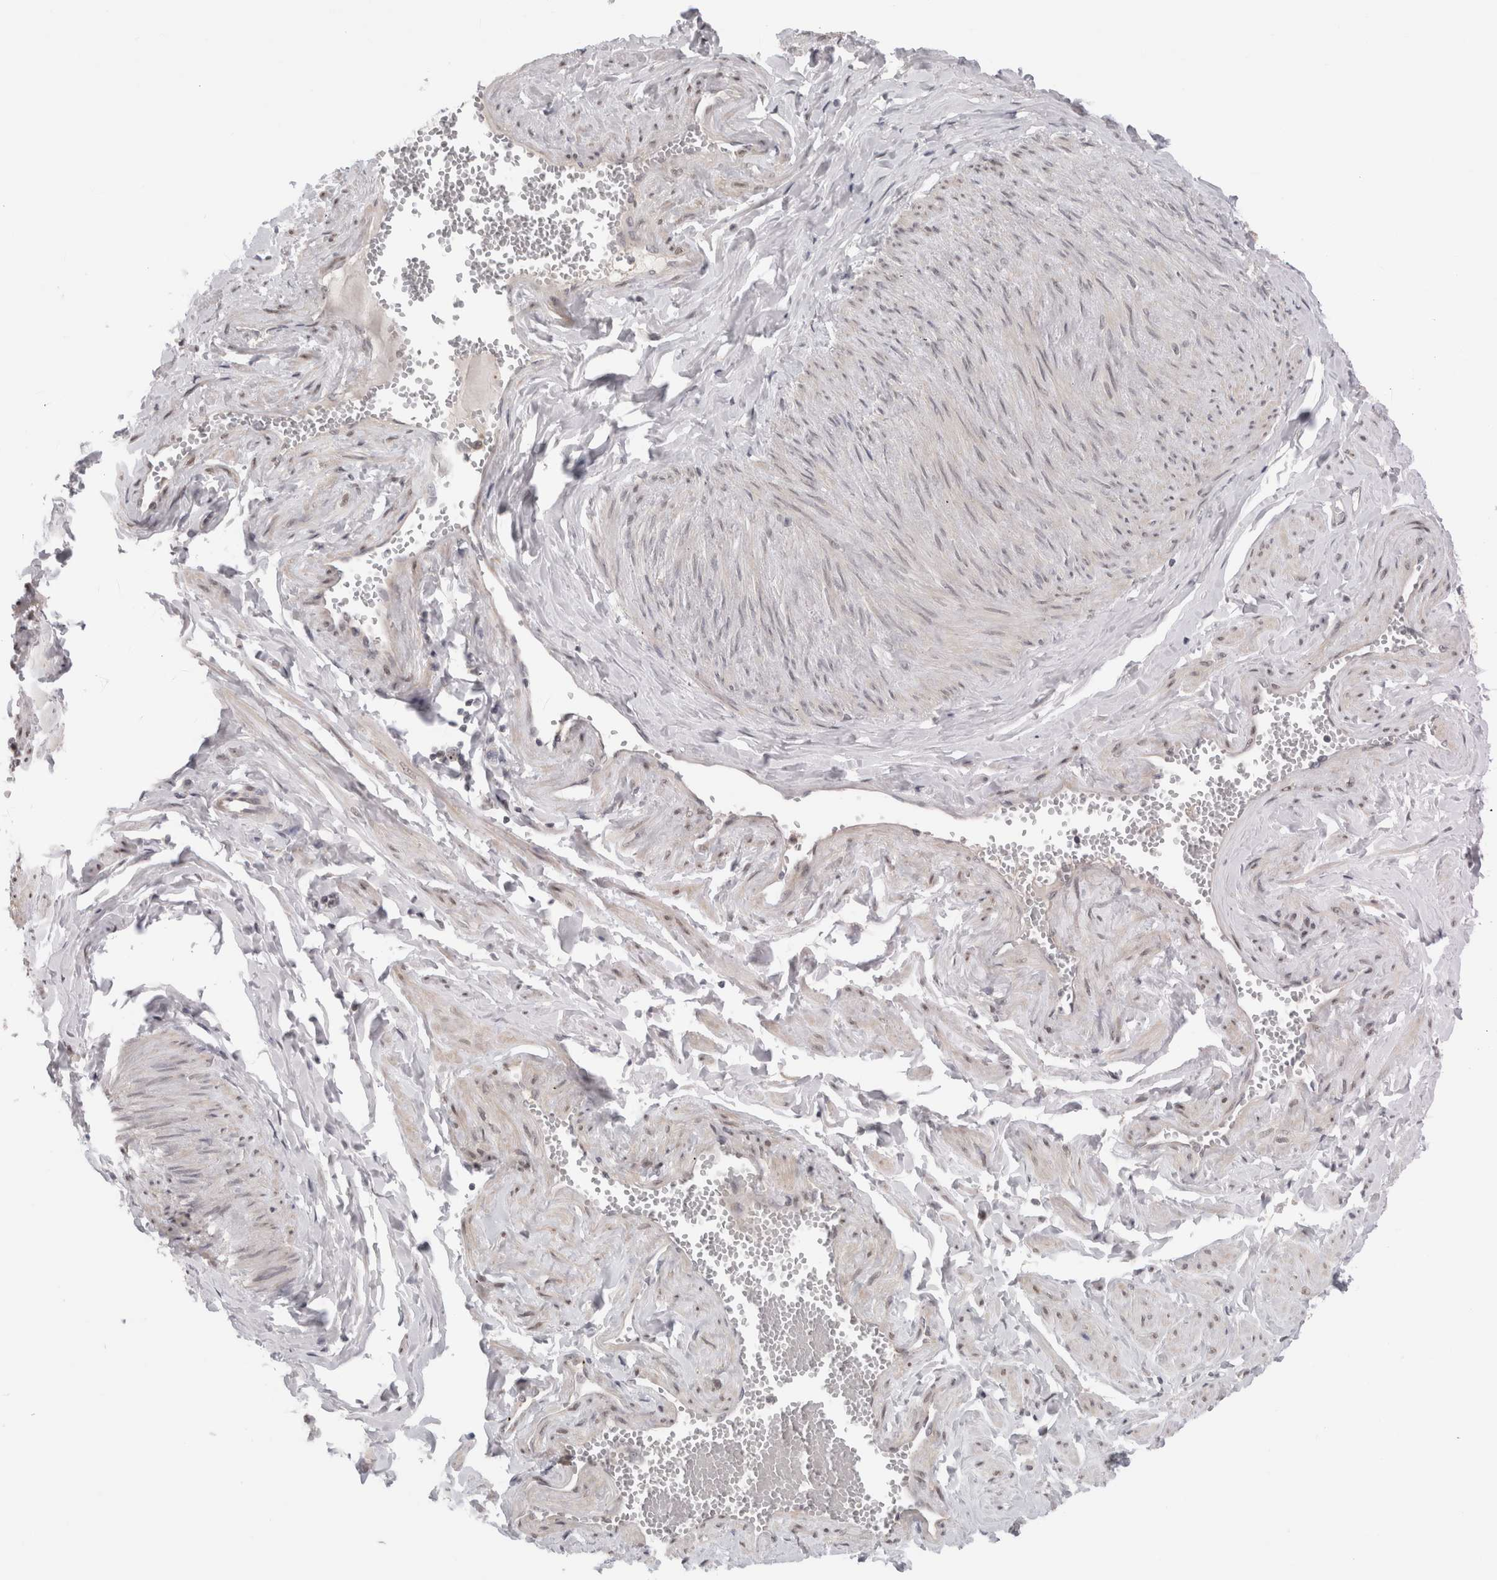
{"staining": {"intensity": "negative", "quantity": "none", "location": "none"}, "tissue": "adipose tissue", "cell_type": "Adipocytes", "image_type": "normal", "snomed": [{"axis": "morphology", "description": "Normal tissue, NOS"}, {"axis": "topography", "description": "Vascular tissue"}, {"axis": "topography", "description": "Fallopian tube"}, {"axis": "topography", "description": "Ovary"}], "caption": "Protein analysis of benign adipose tissue shows no significant expression in adipocytes.", "gene": "PIGP", "patient": {"sex": "female", "age": 67}}